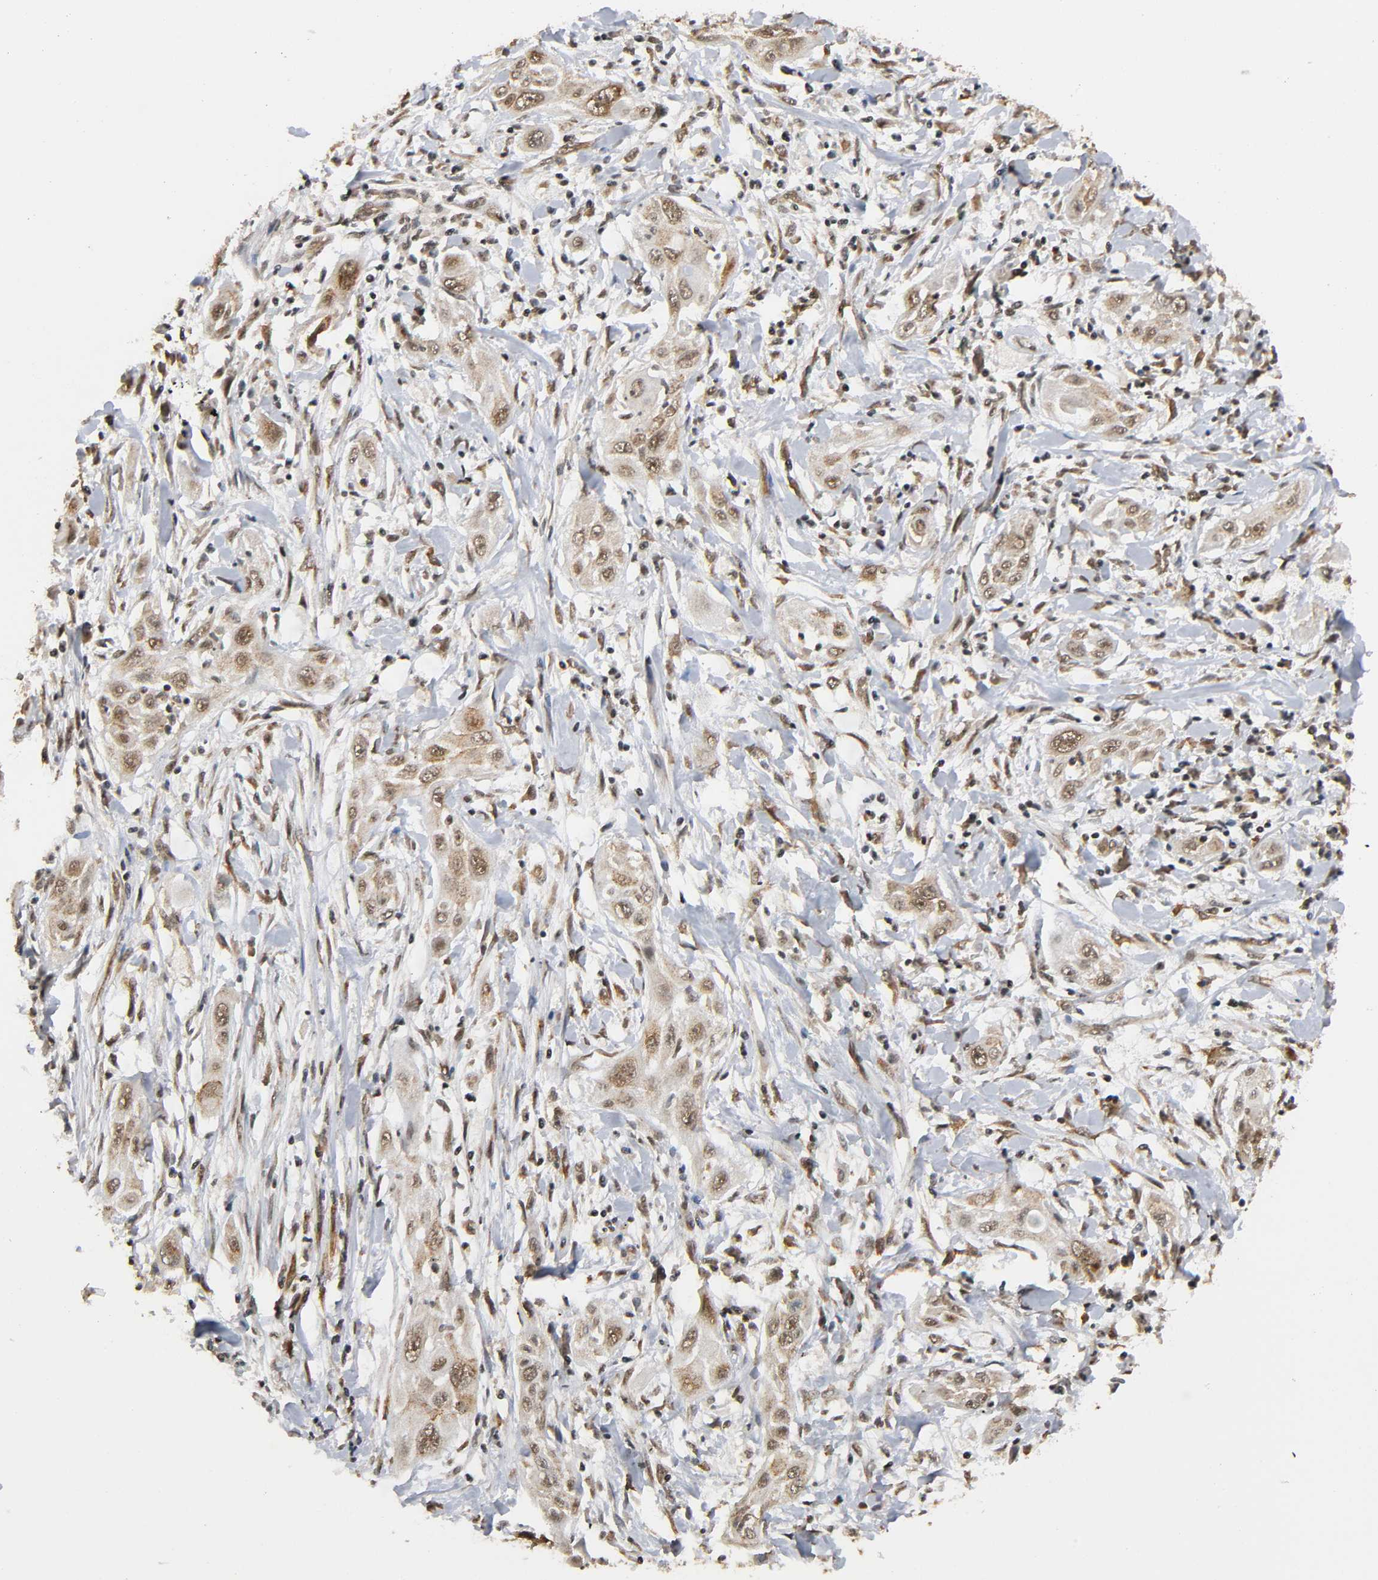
{"staining": {"intensity": "moderate", "quantity": "25%-75%", "location": "cytoplasmic/membranous,nuclear"}, "tissue": "lung cancer", "cell_type": "Tumor cells", "image_type": "cancer", "snomed": [{"axis": "morphology", "description": "Squamous cell carcinoma, NOS"}, {"axis": "topography", "description": "Lung"}], "caption": "Protein staining shows moderate cytoplasmic/membranous and nuclear expression in about 25%-75% of tumor cells in lung squamous cell carcinoma. Ihc stains the protein of interest in brown and the nuclei are stained blue.", "gene": "ZNF384", "patient": {"sex": "female", "age": 47}}